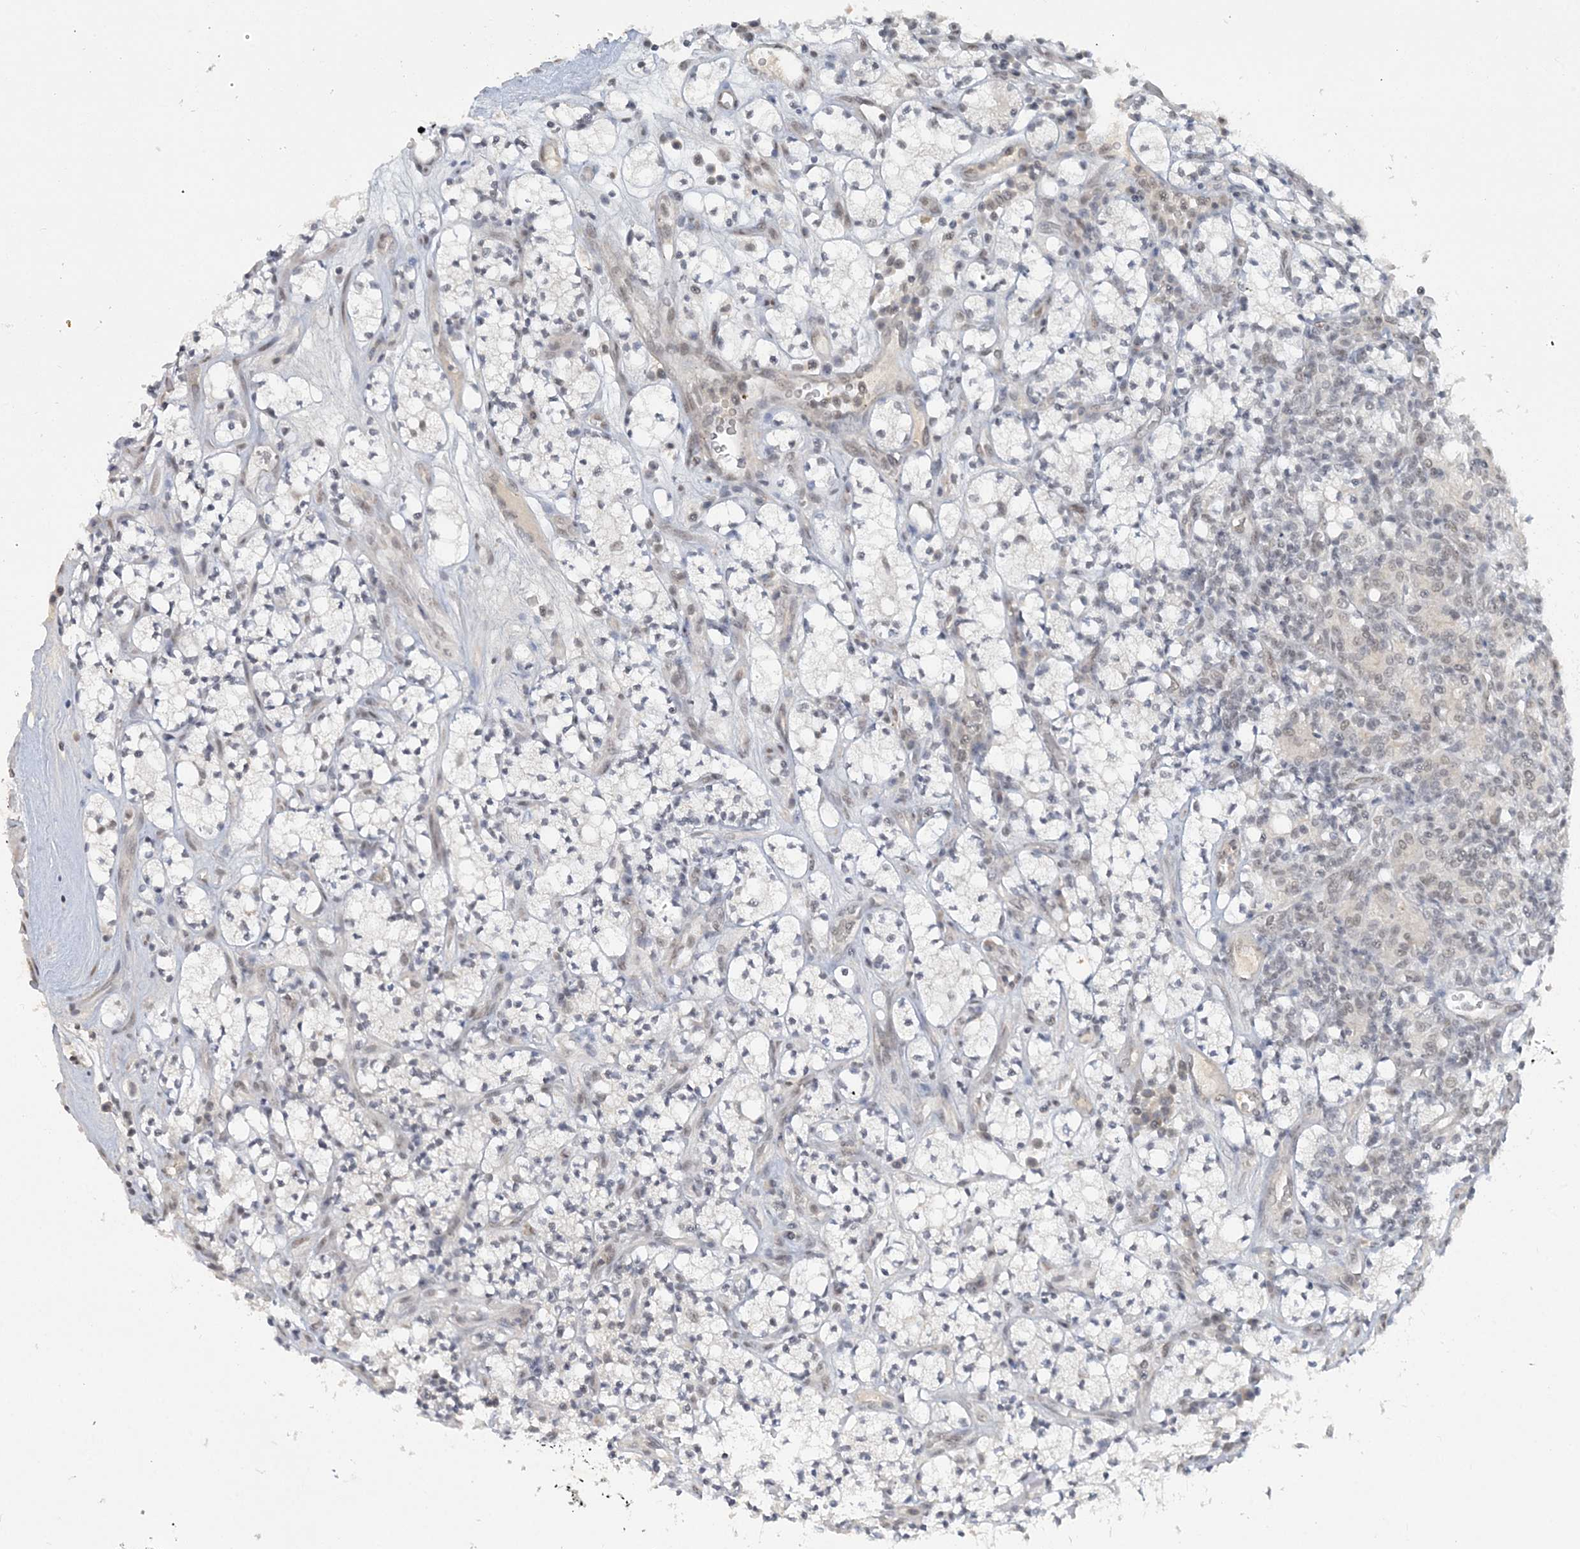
{"staining": {"intensity": "negative", "quantity": "none", "location": "none"}, "tissue": "renal cancer", "cell_type": "Tumor cells", "image_type": "cancer", "snomed": [{"axis": "morphology", "description": "Adenocarcinoma, NOS"}, {"axis": "topography", "description": "Kidney"}], "caption": "Immunohistochemistry of renal adenocarcinoma reveals no positivity in tumor cells.", "gene": "KMT2D", "patient": {"sex": "male", "age": 77}}